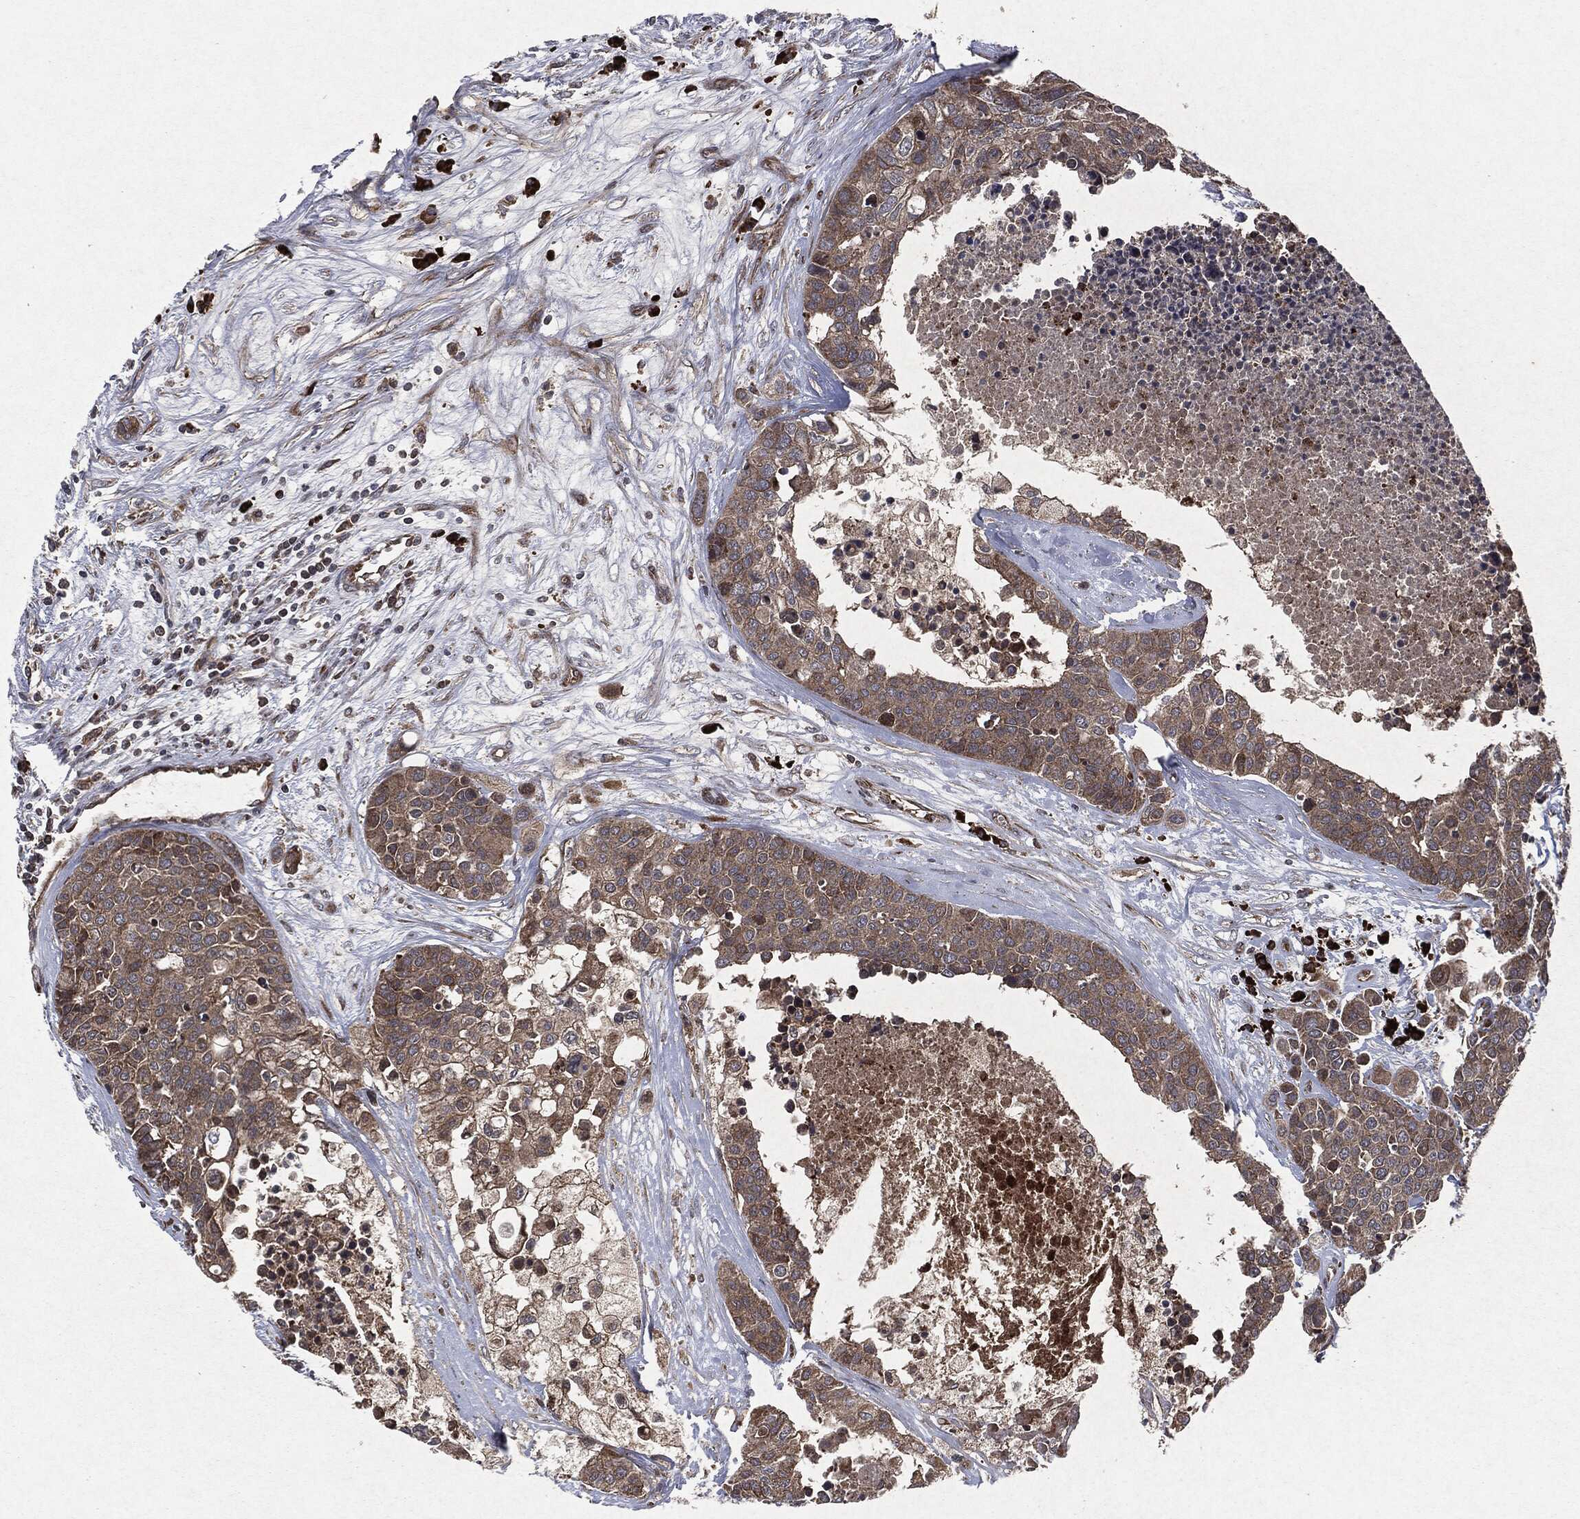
{"staining": {"intensity": "moderate", "quantity": "25%-75%", "location": "cytoplasmic/membranous"}, "tissue": "carcinoid", "cell_type": "Tumor cells", "image_type": "cancer", "snomed": [{"axis": "morphology", "description": "Carcinoid, malignant, NOS"}, {"axis": "topography", "description": "Colon"}], "caption": "A brown stain labels moderate cytoplasmic/membranous positivity of a protein in human carcinoid tumor cells.", "gene": "RAF1", "patient": {"sex": "male", "age": 81}}